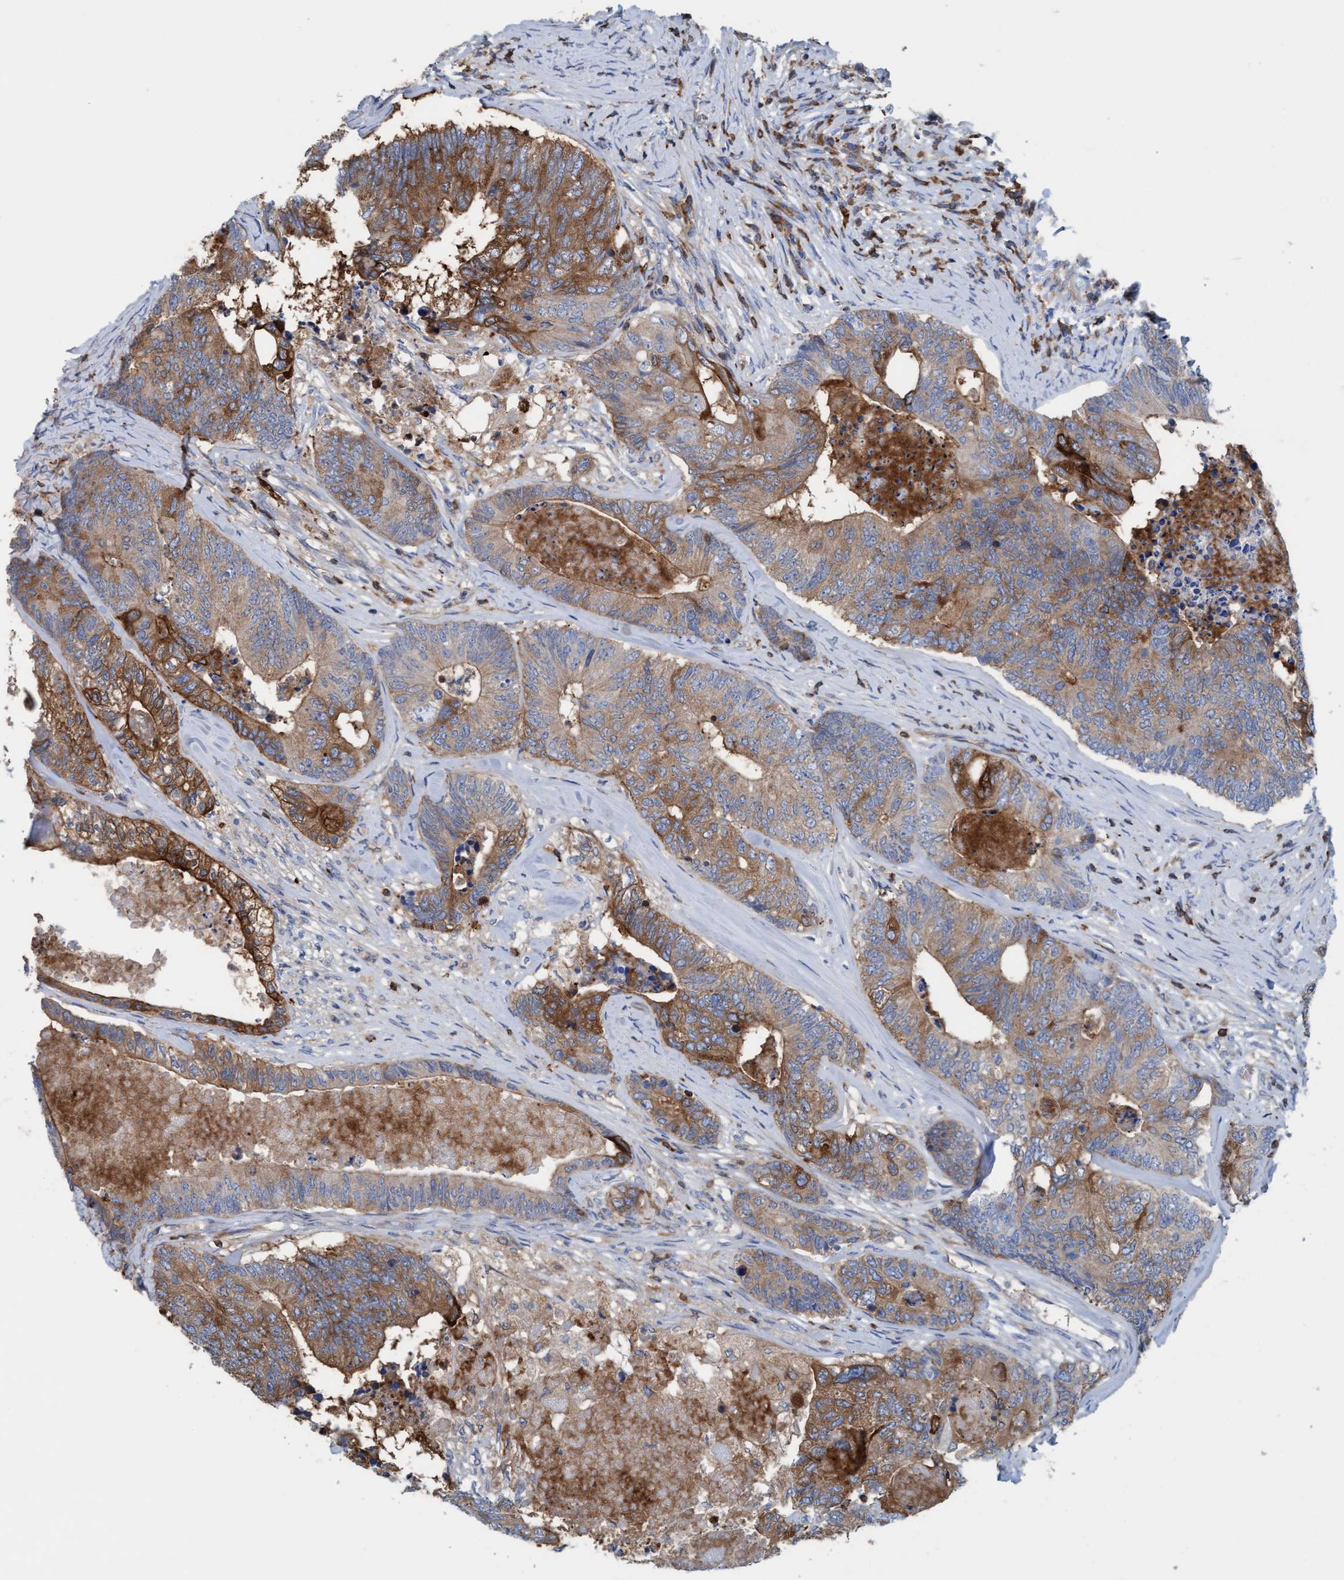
{"staining": {"intensity": "moderate", "quantity": ">75%", "location": "cytoplasmic/membranous"}, "tissue": "colorectal cancer", "cell_type": "Tumor cells", "image_type": "cancer", "snomed": [{"axis": "morphology", "description": "Adenocarcinoma, NOS"}, {"axis": "topography", "description": "Colon"}], "caption": "Human adenocarcinoma (colorectal) stained for a protein (brown) demonstrates moderate cytoplasmic/membranous positive expression in about >75% of tumor cells.", "gene": "EZR", "patient": {"sex": "female", "age": 67}}